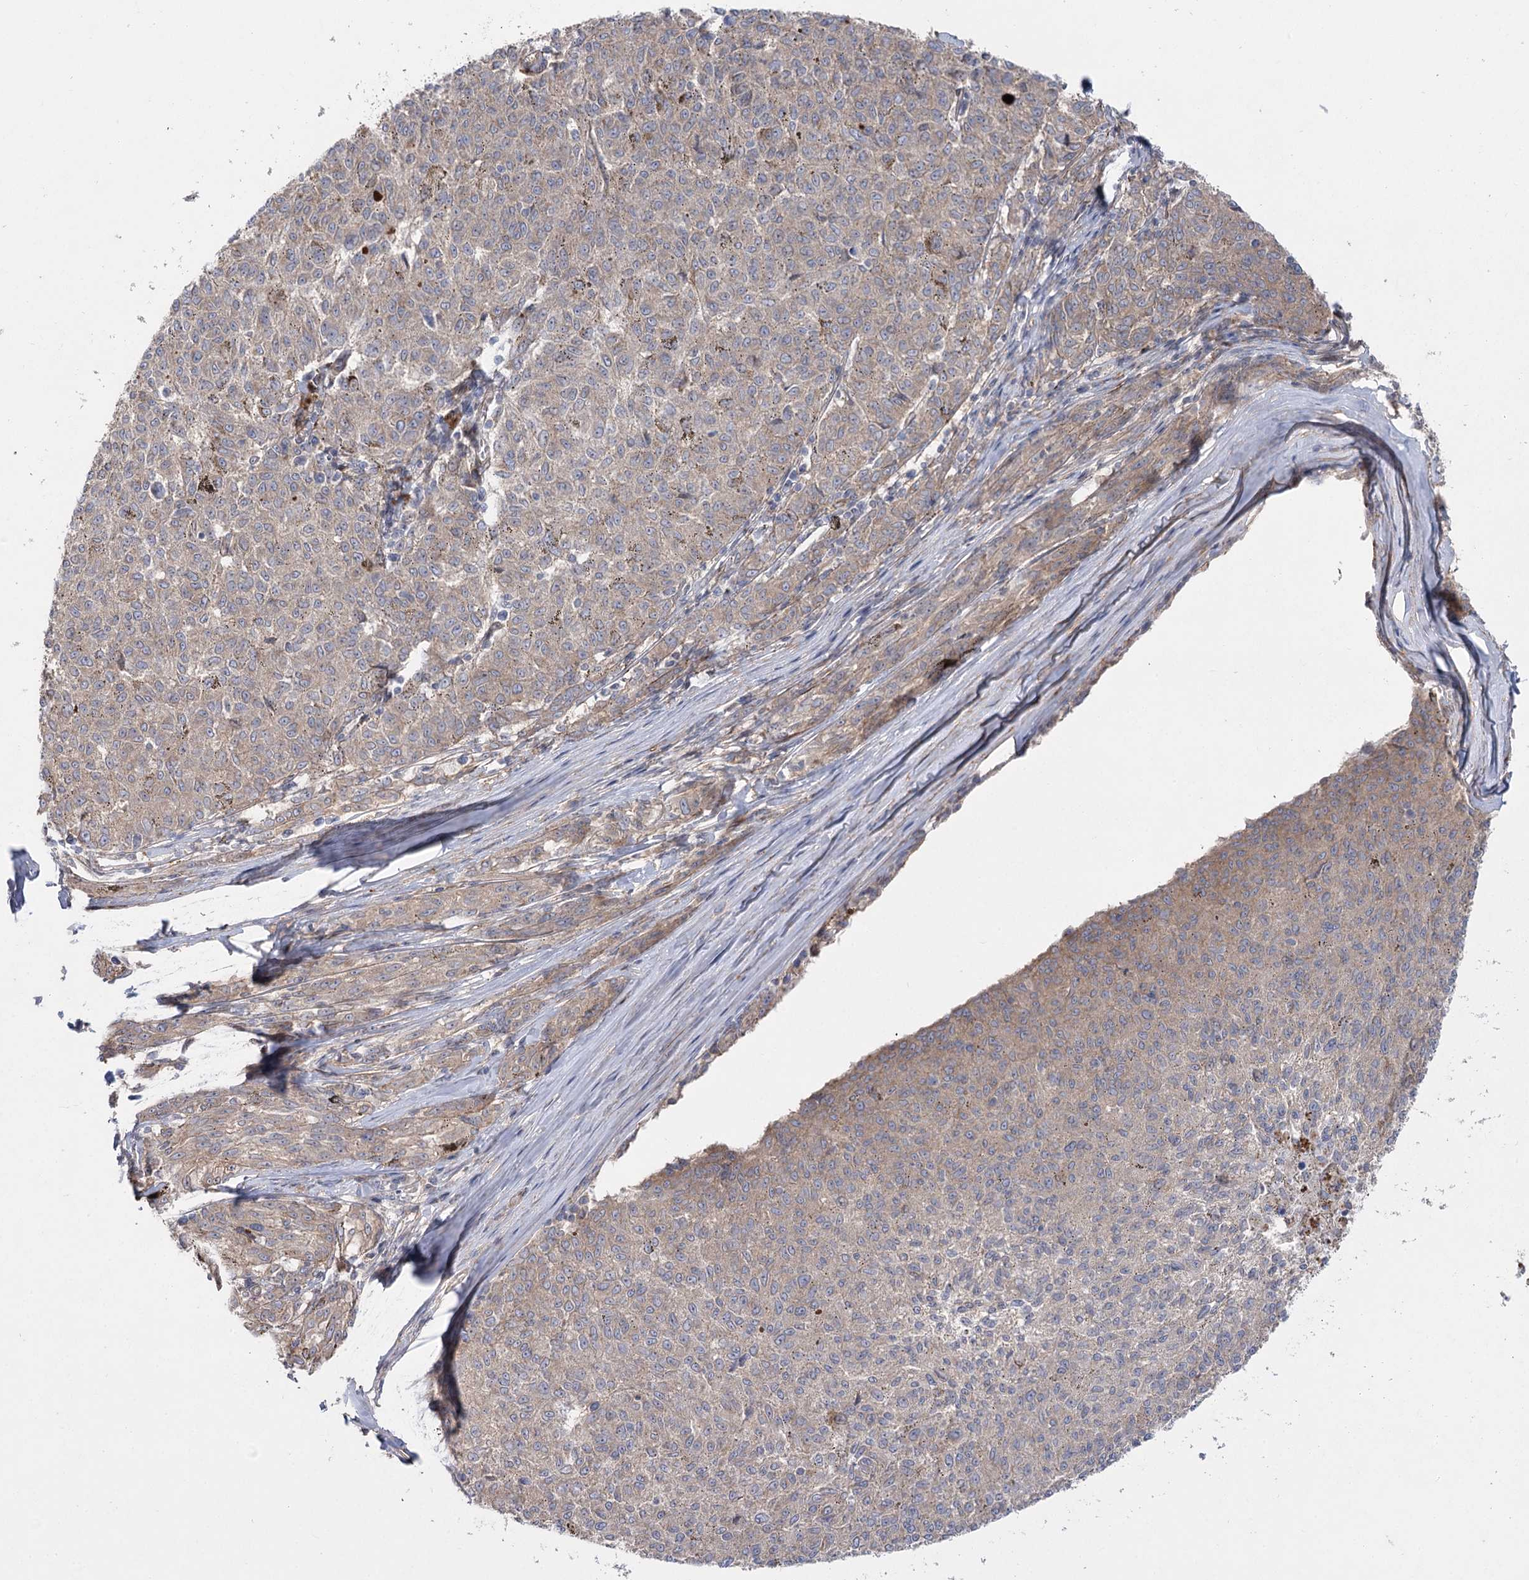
{"staining": {"intensity": "weak", "quantity": ">75%", "location": "cytoplasmic/membranous"}, "tissue": "melanoma", "cell_type": "Tumor cells", "image_type": "cancer", "snomed": [{"axis": "morphology", "description": "Malignant melanoma, NOS"}, {"axis": "topography", "description": "Skin"}], "caption": "An image showing weak cytoplasmic/membranous positivity in about >75% of tumor cells in malignant melanoma, as visualized by brown immunohistochemical staining.", "gene": "SH3BP5L", "patient": {"sex": "female", "age": 72}}